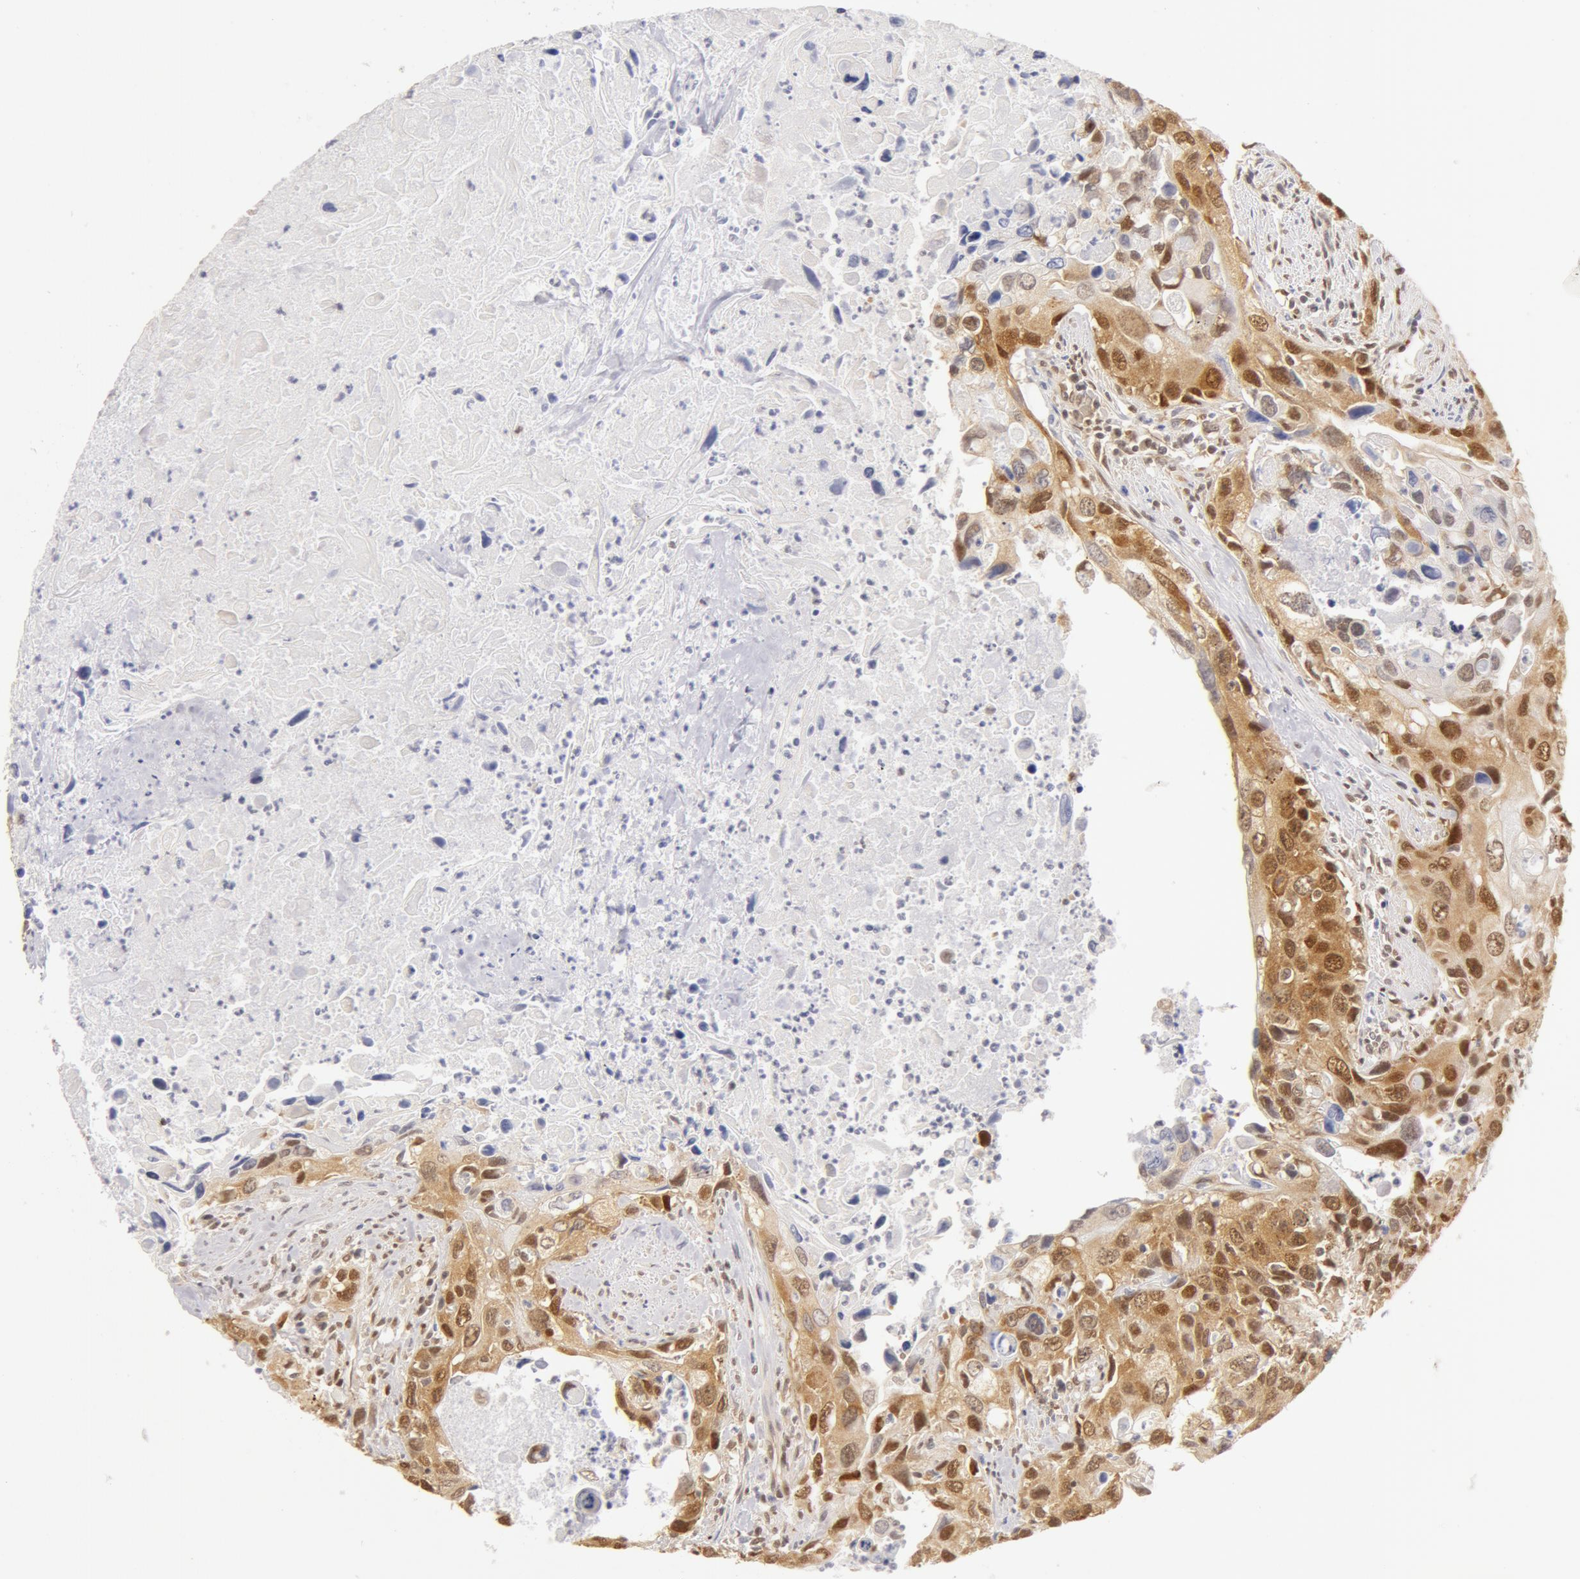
{"staining": {"intensity": "moderate", "quantity": ">75%", "location": "cytoplasmic/membranous"}, "tissue": "urothelial cancer", "cell_type": "Tumor cells", "image_type": "cancer", "snomed": [{"axis": "morphology", "description": "Urothelial carcinoma, High grade"}, {"axis": "topography", "description": "Urinary bladder"}], "caption": "Human urothelial cancer stained for a protein (brown) shows moderate cytoplasmic/membranous positive staining in about >75% of tumor cells.", "gene": "DDX3Y", "patient": {"sex": "male", "age": 71}}